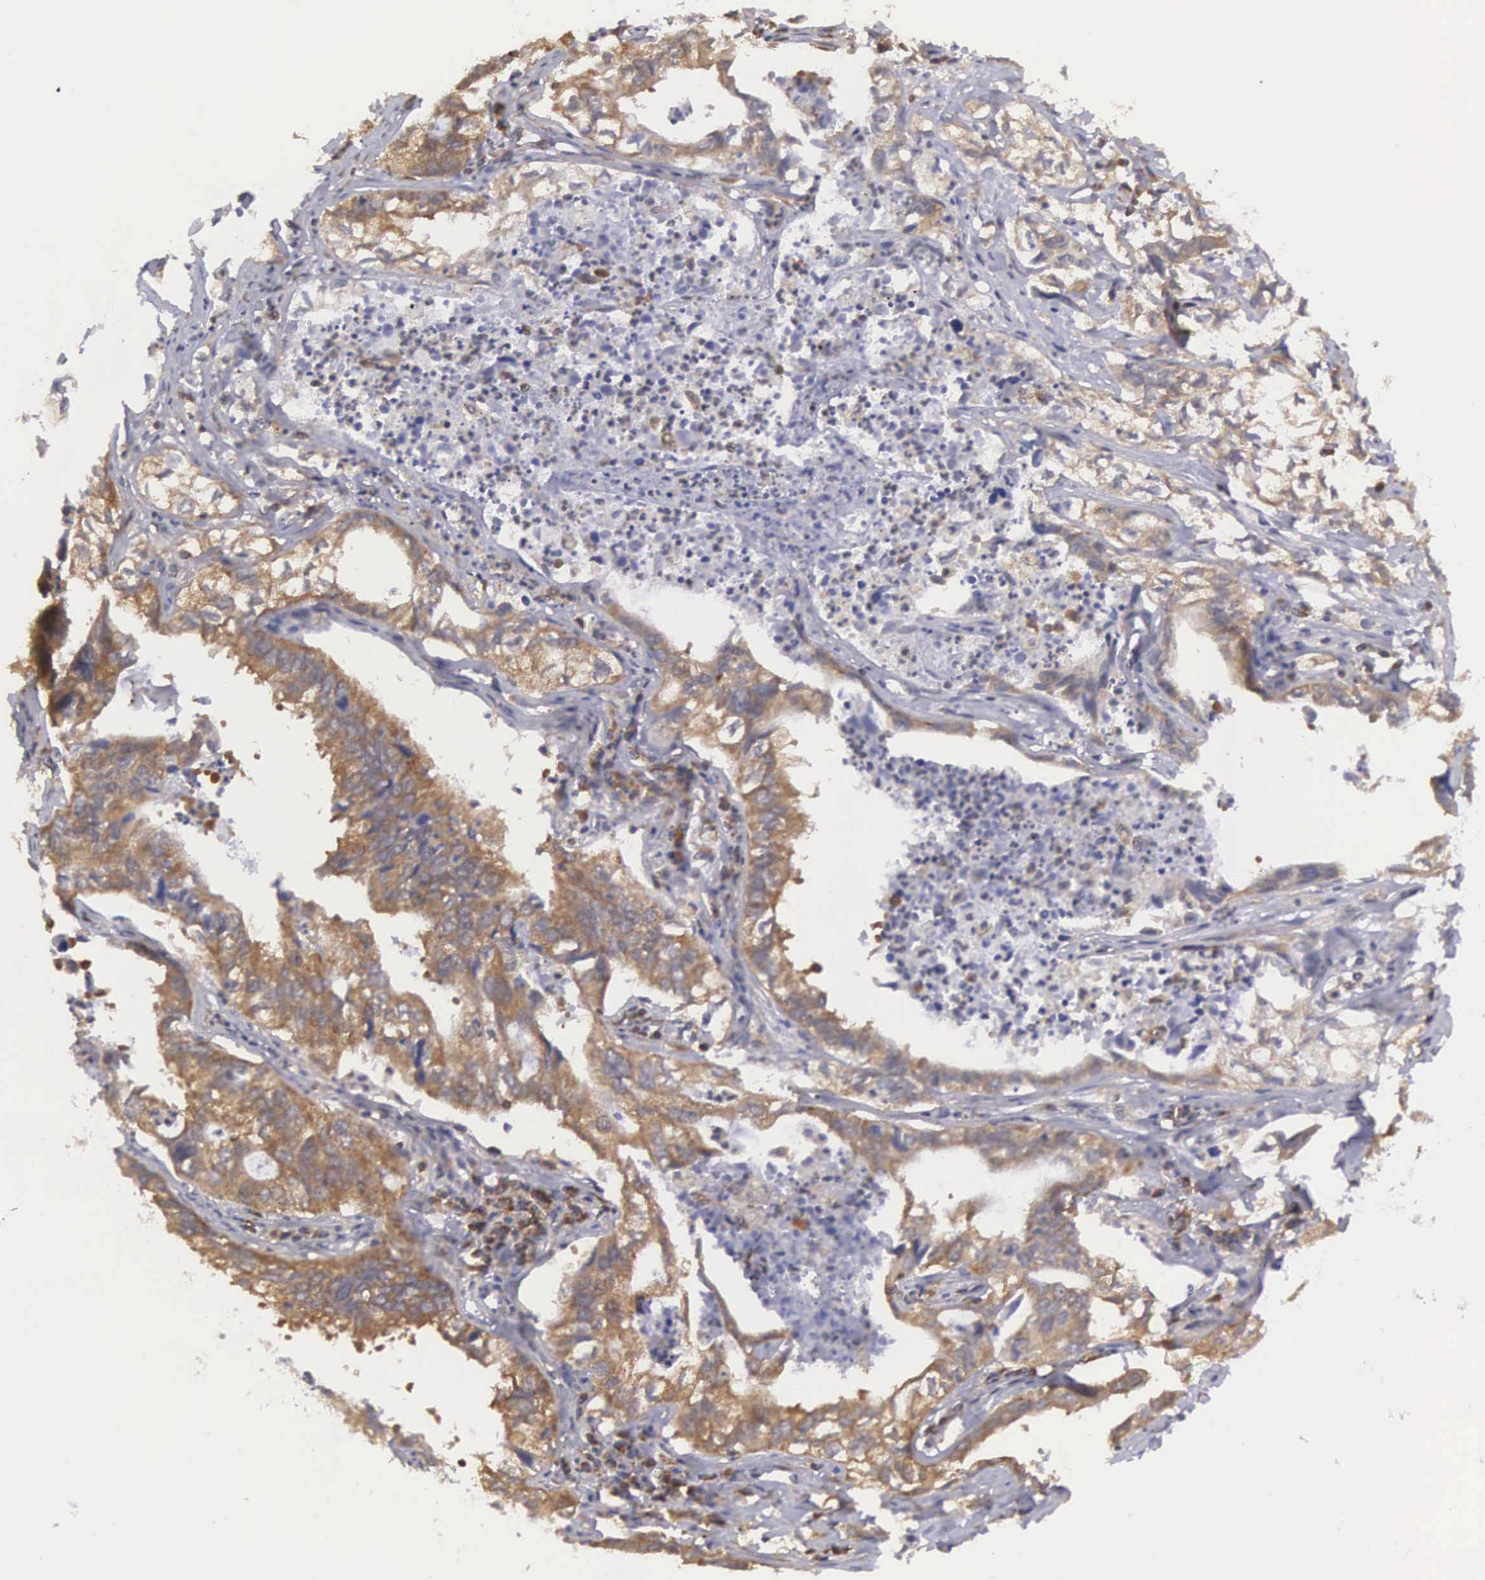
{"staining": {"intensity": "moderate", "quantity": ">75%", "location": "cytoplasmic/membranous"}, "tissue": "lung cancer", "cell_type": "Tumor cells", "image_type": "cancer", "snomed": [{"axis": "morphology", "description": "Adenocarcinoma, NOS"}, {"axis": "topography", "description": "Lung"}], "caption": "Protein staining displays moderate cytoplasmic/membranous expression in approximately >75% of tumor cells in lung cancer (adenocarcinoma). The protein is shown in brown color, while the nuclei are stained blue.", "gene": "DHRS1", "patient": {"sex": "male", "age": 48}}